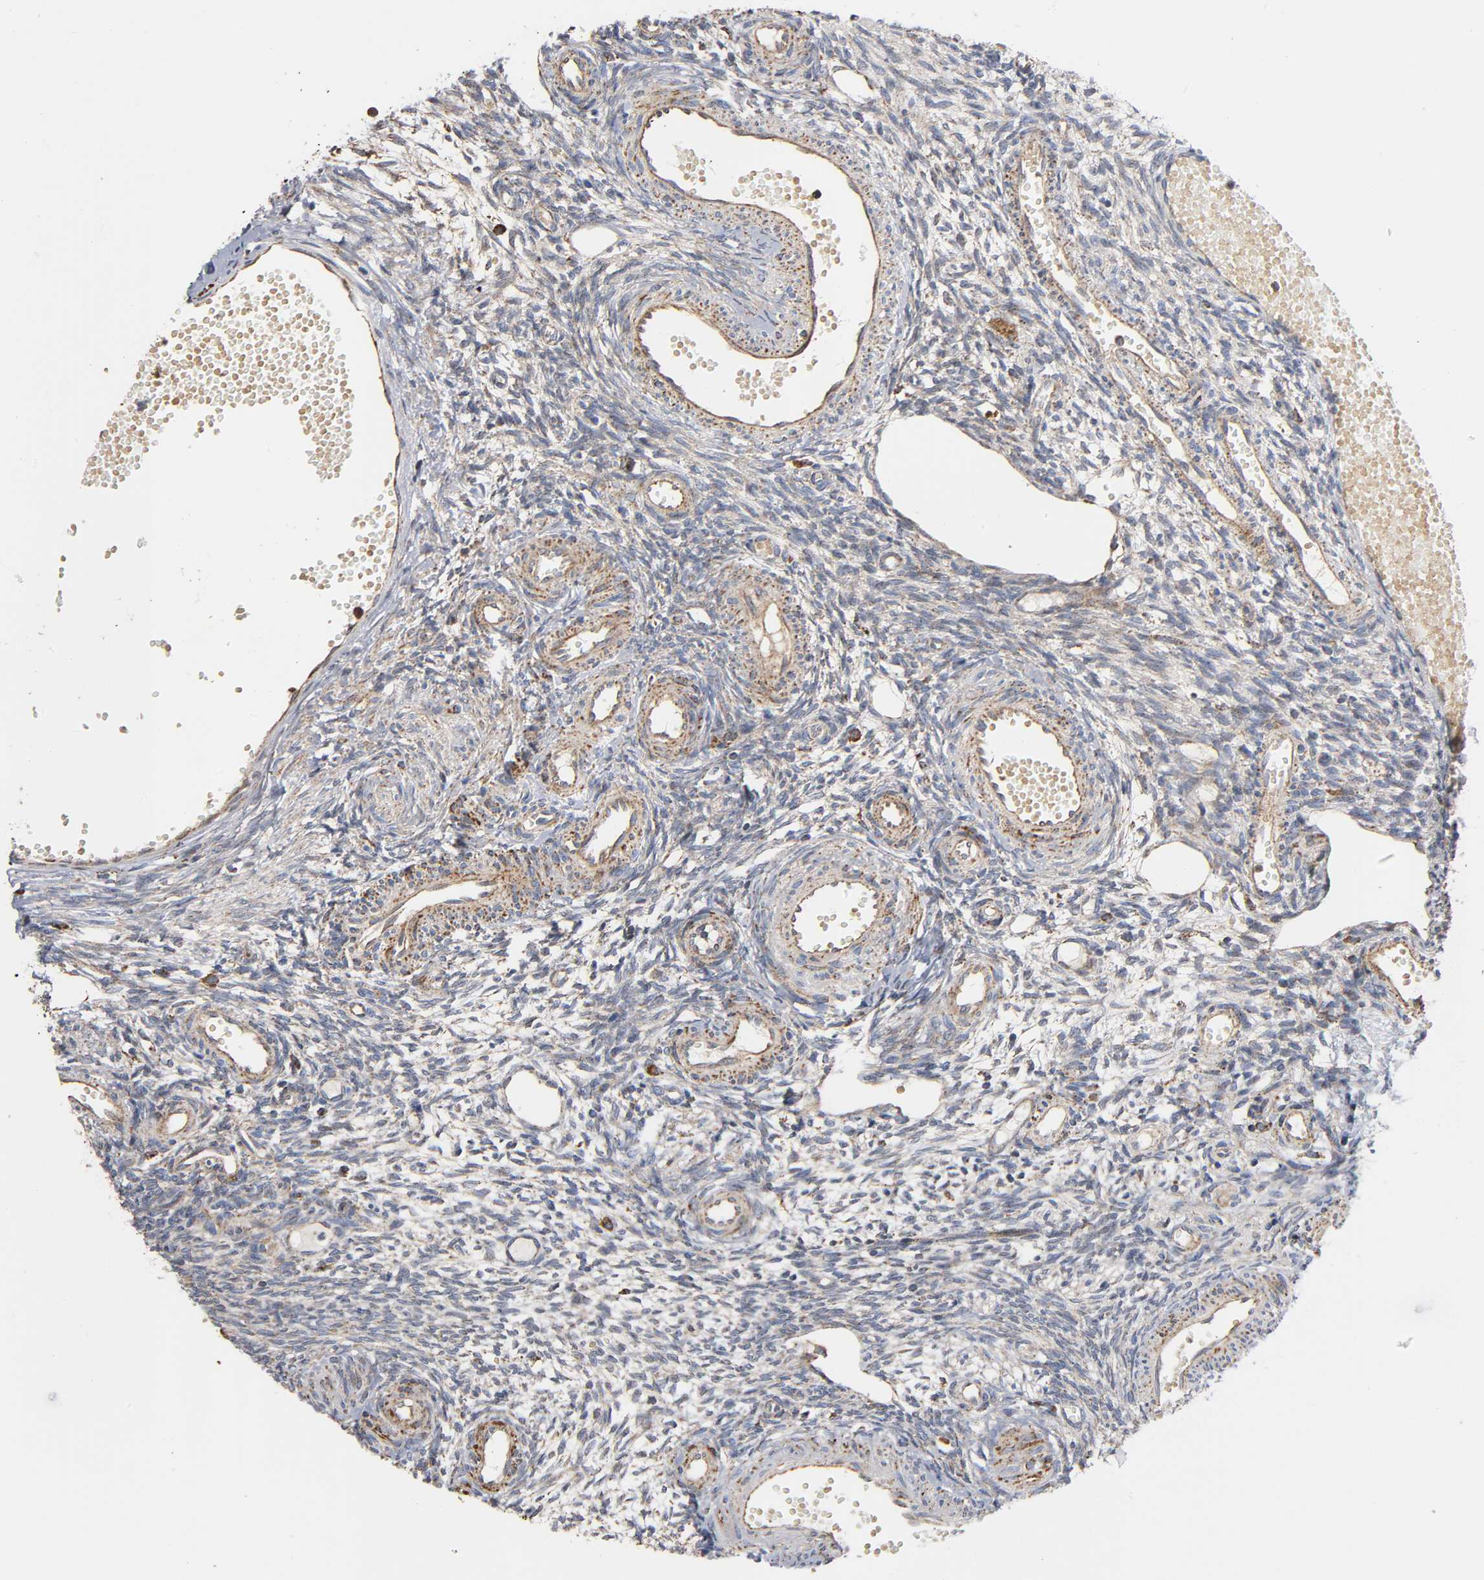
{"staining": {"intensity": "weak", "quantity": ">75%", "location": "cytoplasmic/membranous"}, "tissue": "ovary", "cell_type": "Follicle cells", "image_type": "normal", "snomed": [{"axis": "morphology", "description": "Normal tissue, NOS"}, {"axis": "topography", "description": "Ovary"}], "caption": "The micrograph exhibits staining of normal ovary, revealing weak cytoplasmic/membranous protein expression (brown color) within follicle cells. (brown staining indicates protein expression, while blue staining denotes nuclei).", "gene": "MAP3K1", "patient": {"sex": "female", "age": 35}}